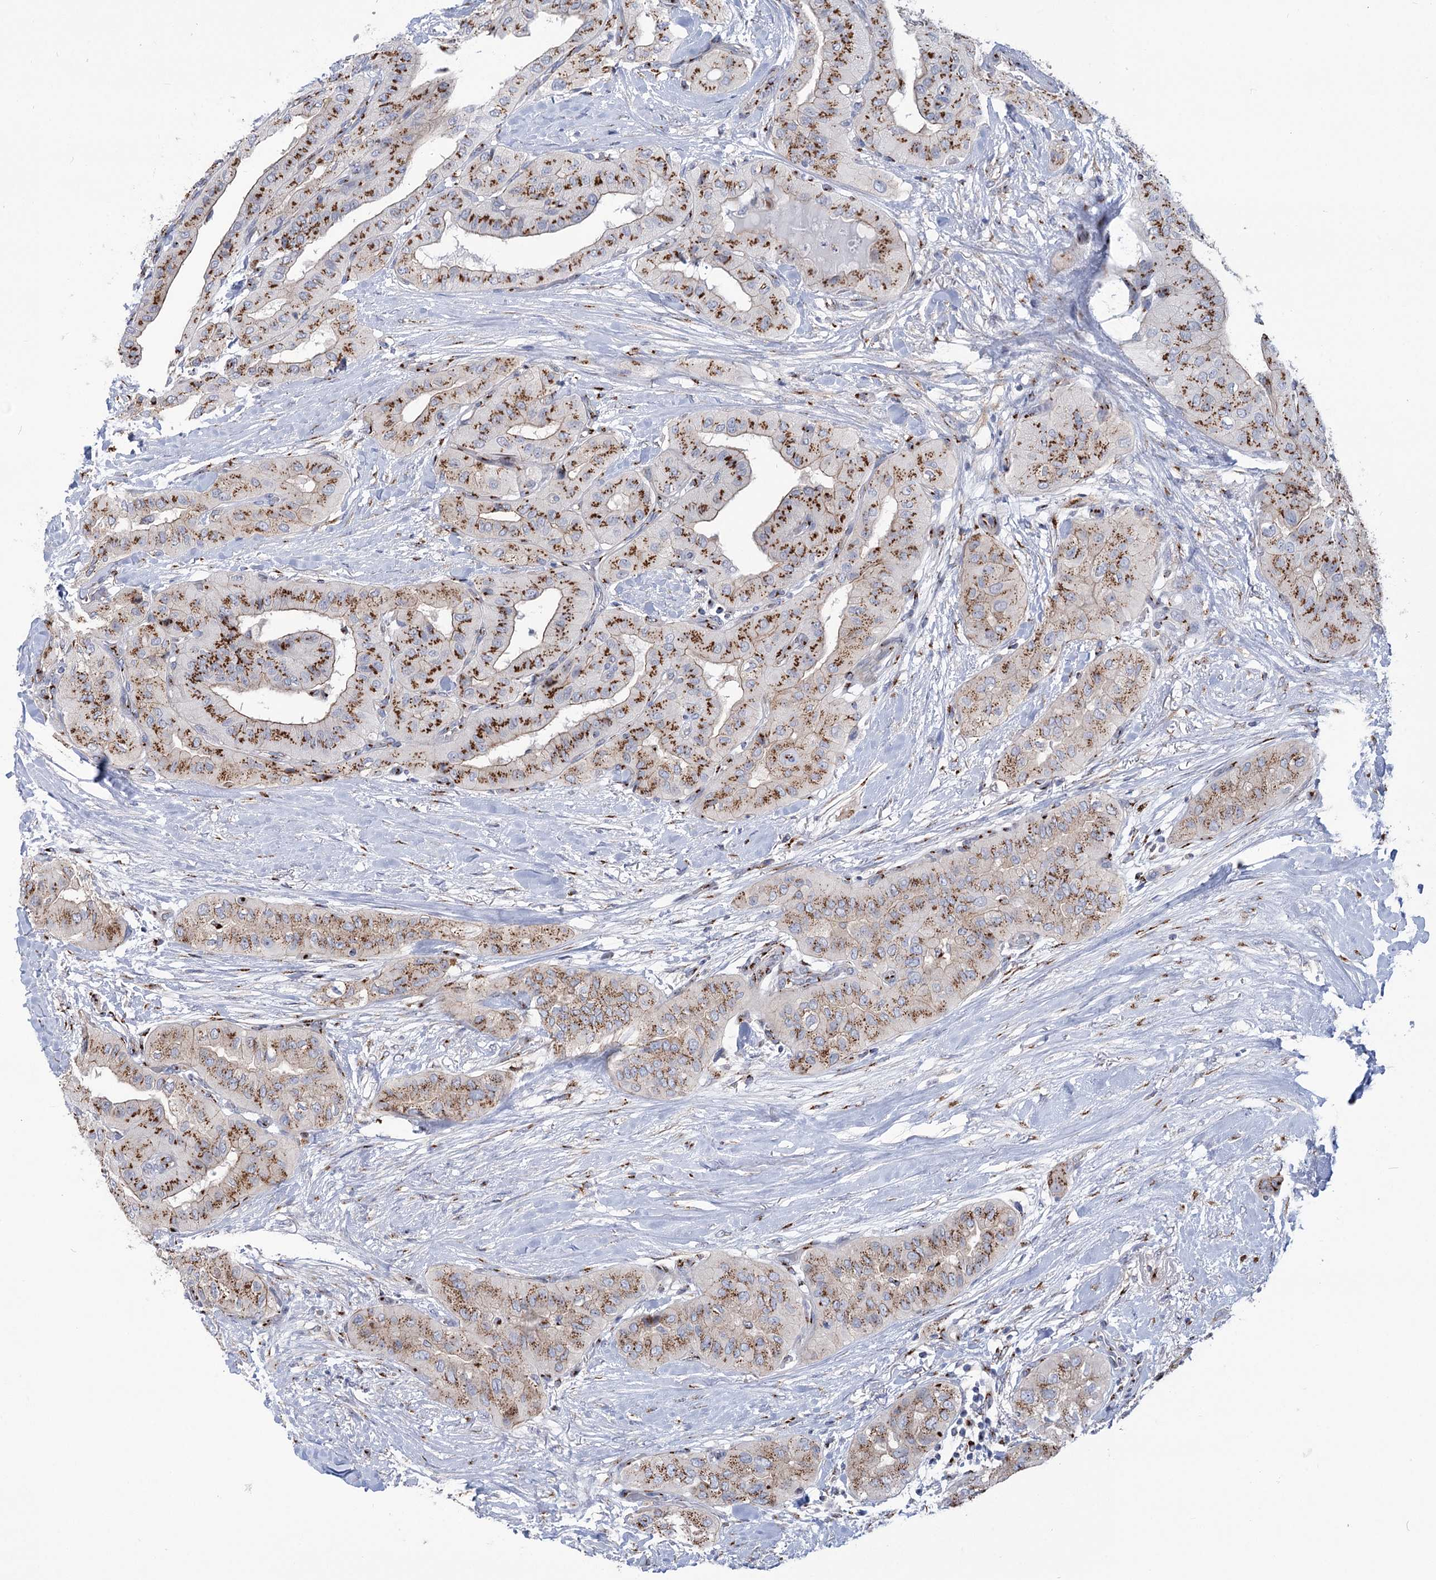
{"staining": {"intensity": "moderate", "quantity": ">75%", "location": "cytoplasmic/membranous"}, "tissue": "thyroid cancer", "cell_type": "Tumor cells", "image_type": "cancer", "snomed": [{"axis": "morphology", "description": "Papillary adenocarcinoma, NOS"}, {"axis": "topography", "description": "Thyroid gland"}], "caption": "Approximately >75% of tumor cells in human thyroid cancer reveal moderate cytoplasmic/membranous protein positivity as visualized by brown immunohistochemical staining.", "gene": "TMEM165", "patient": {"sex": "female", "age": 59}}